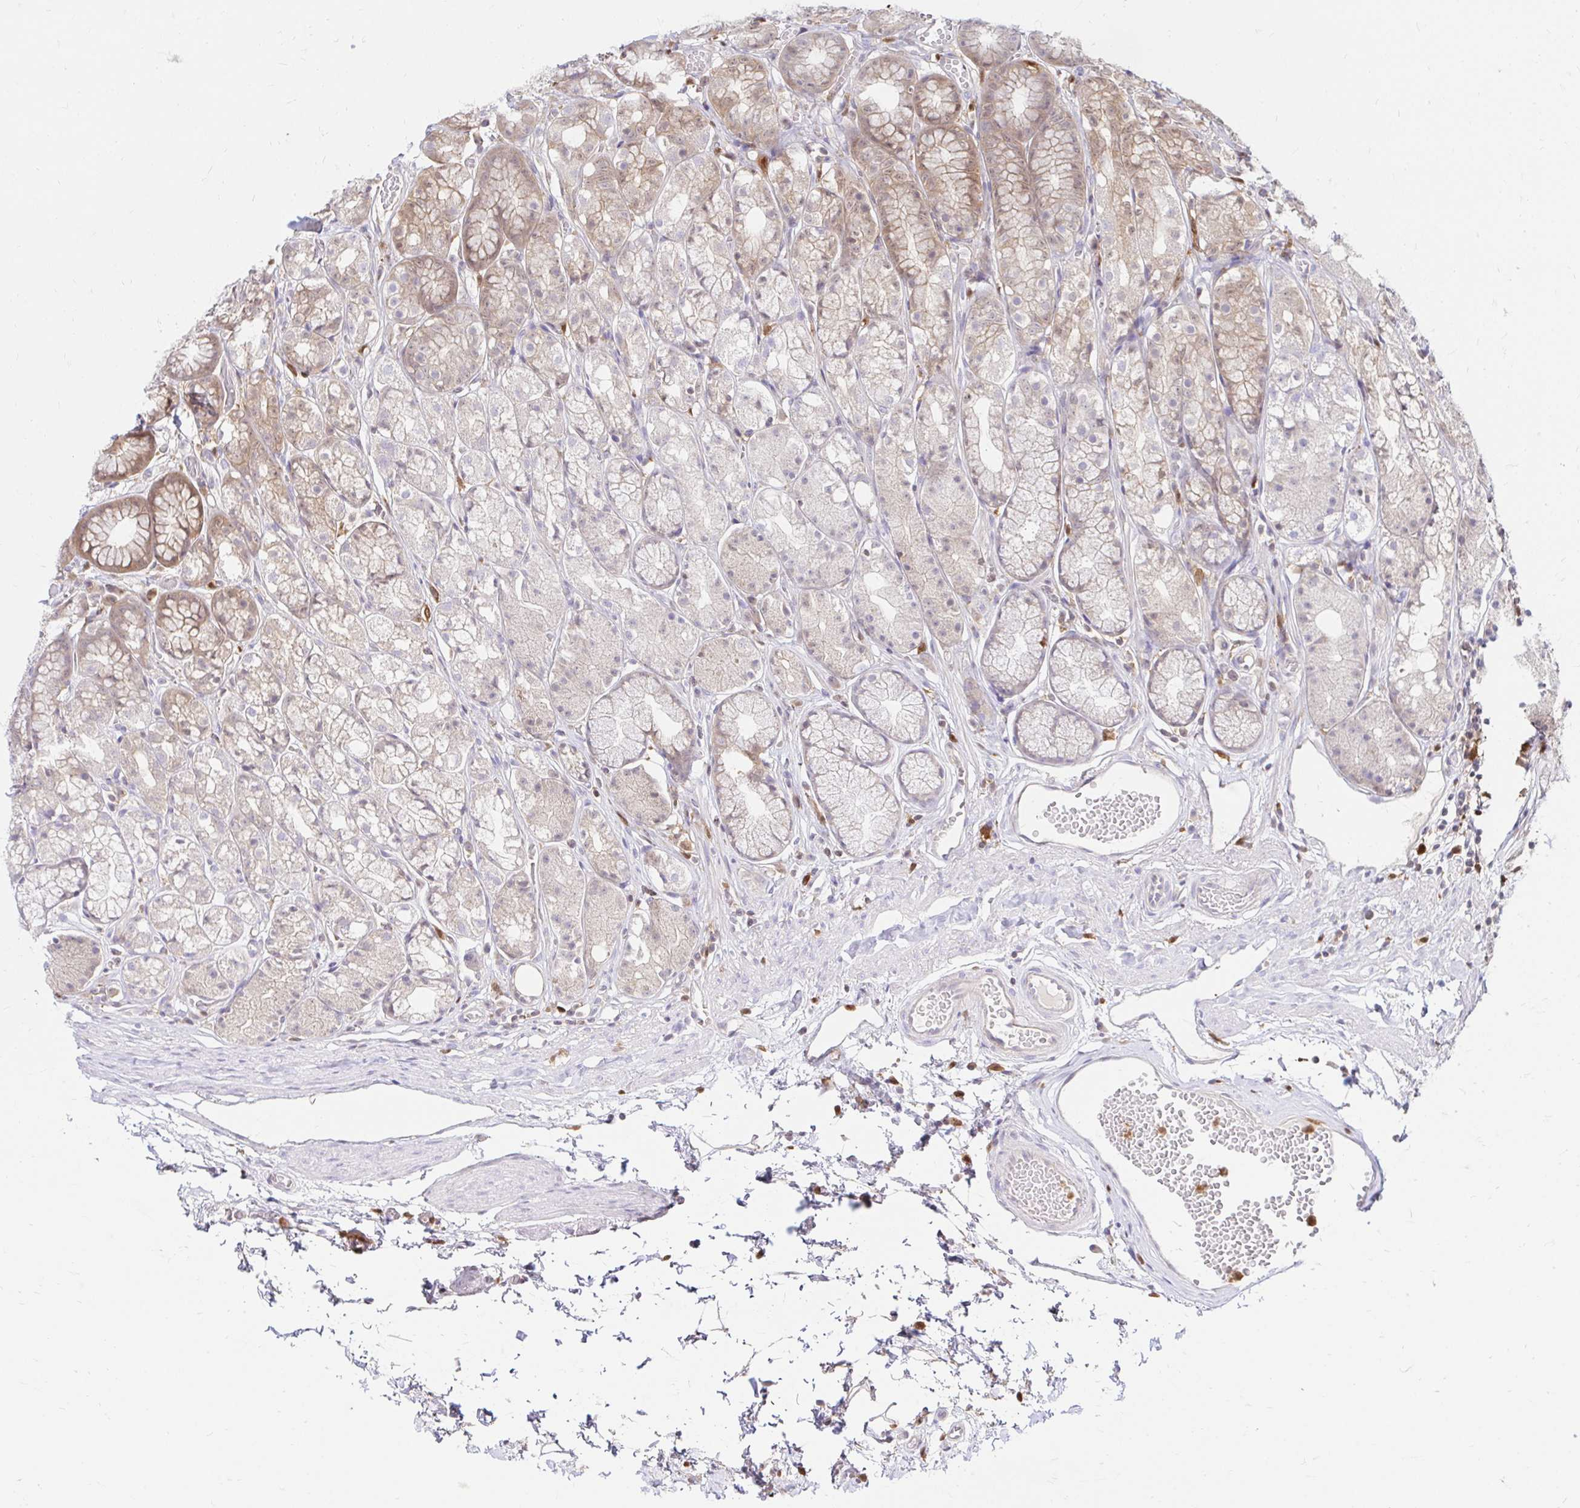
{"staining": {"intensity": "moderate", "quantity": "<25%", "location": "cytoplasmic/membranous"}, "tissue": "stomach", "cell_type": "Glandular cells", "image_type": "normal", "snomed": [{"axis": "morphology", "description": "Normal tissue, NOS"}, {"axis": "topography", "description": "Smooth muscle"}, {"axis": "topography", "description": "Stomach"}], "caption": "Benign stomach demonstrates moderate cytoplasmic/membranous expression in about <25% of glandular cells.", "gene": "PYCARD", "patient": {"sex": "male", "age": 70}}